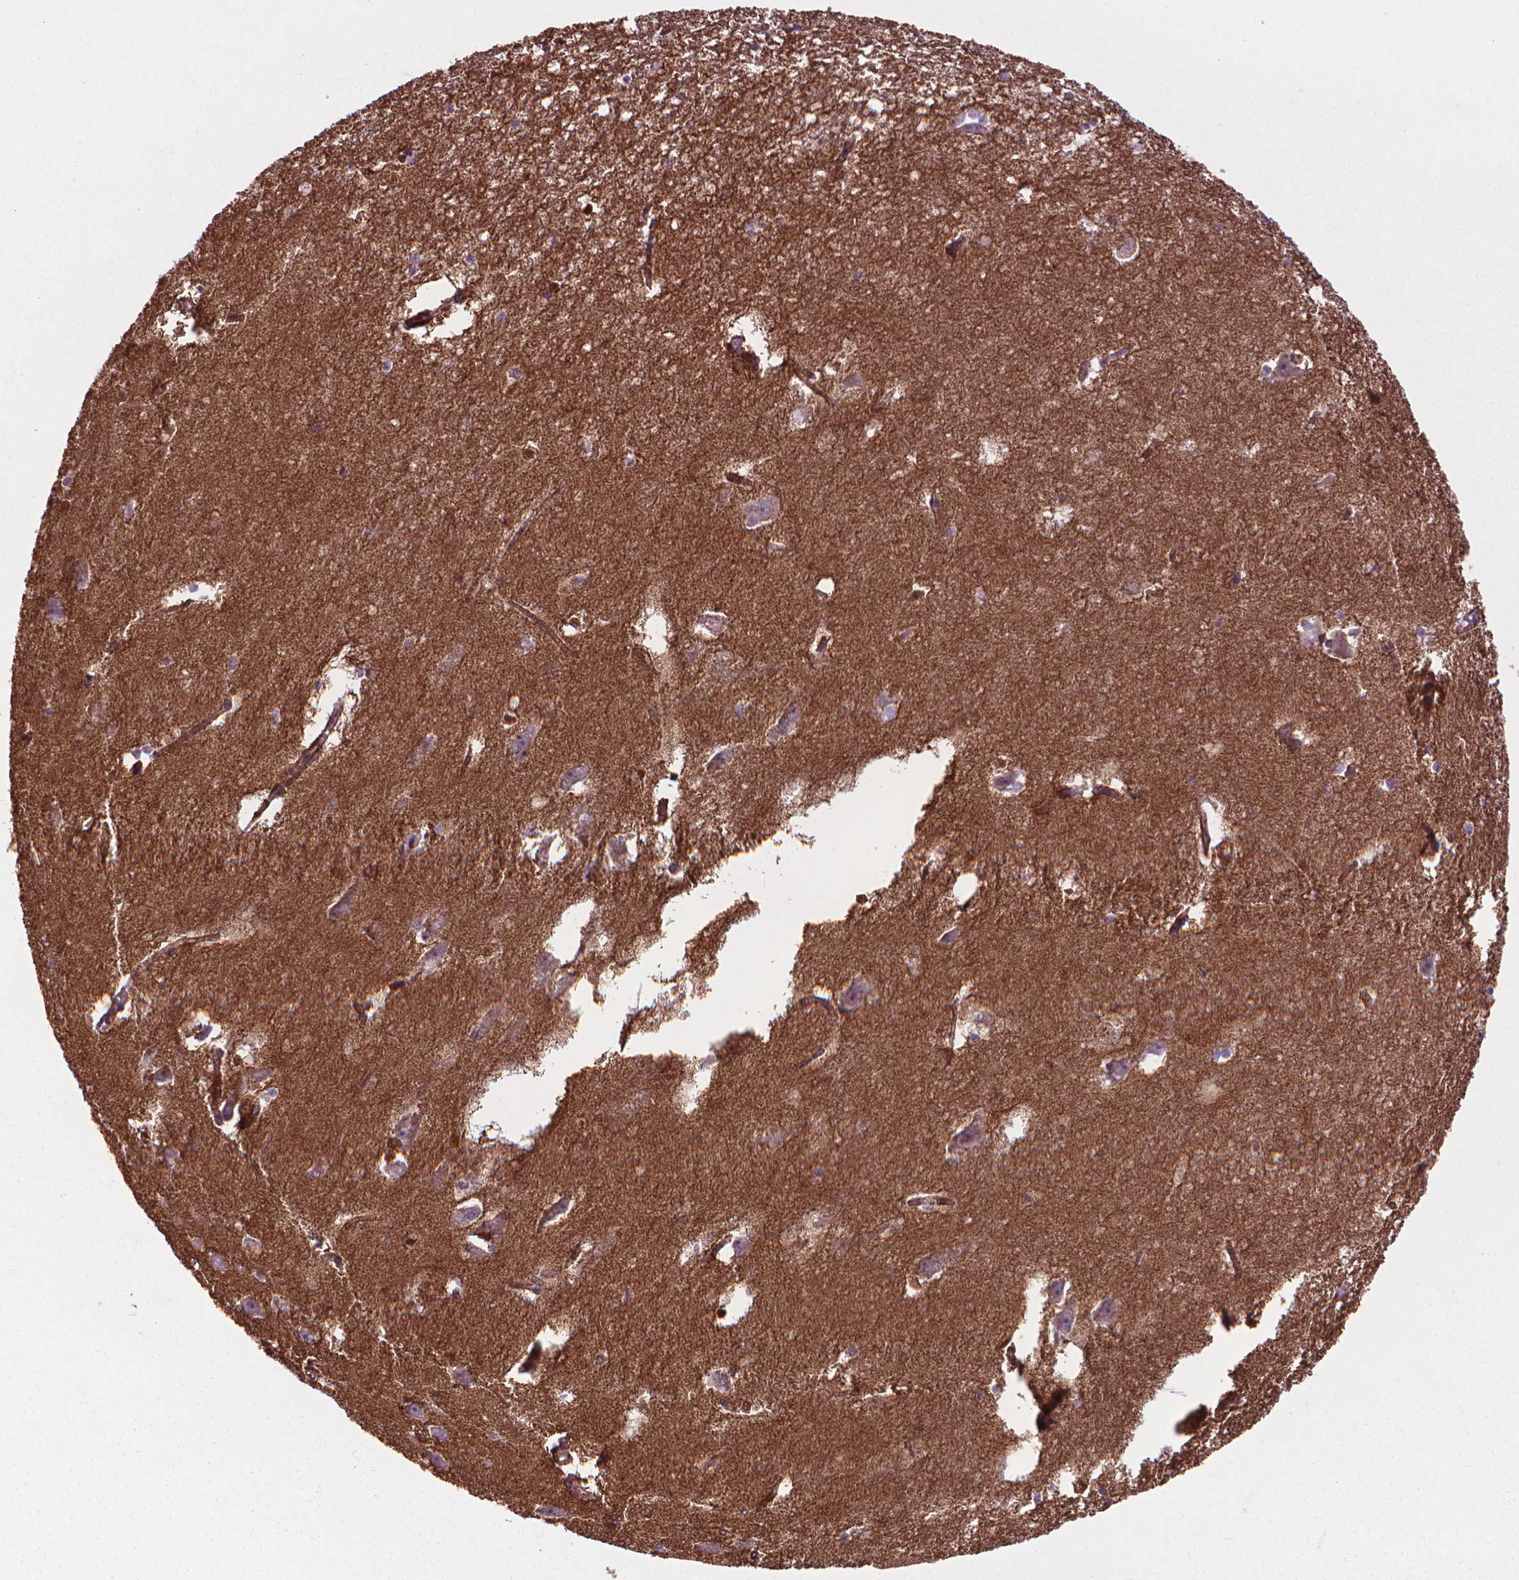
{"staining": {"intensity": "negative", "quantity": "none", "location": "none"}, "tissue": "hippocampus", "cell_type": "Glial cells", "image_type": "normal", "snomed": [{"axis": "morphology", "description": "Normal tissue, NOS"}, {"axis": "topography", "description": "Lateral ventricle wall"}, {"axis": "topography", "description": "Hippocampus"}], "caption": "A high-resolution histopathology image shows IHC staining of normal hippocampus, which reveals no significant expression in glial cells.", "gene": "TENT5A", "patient": {"sex": "female", "age": 63}}